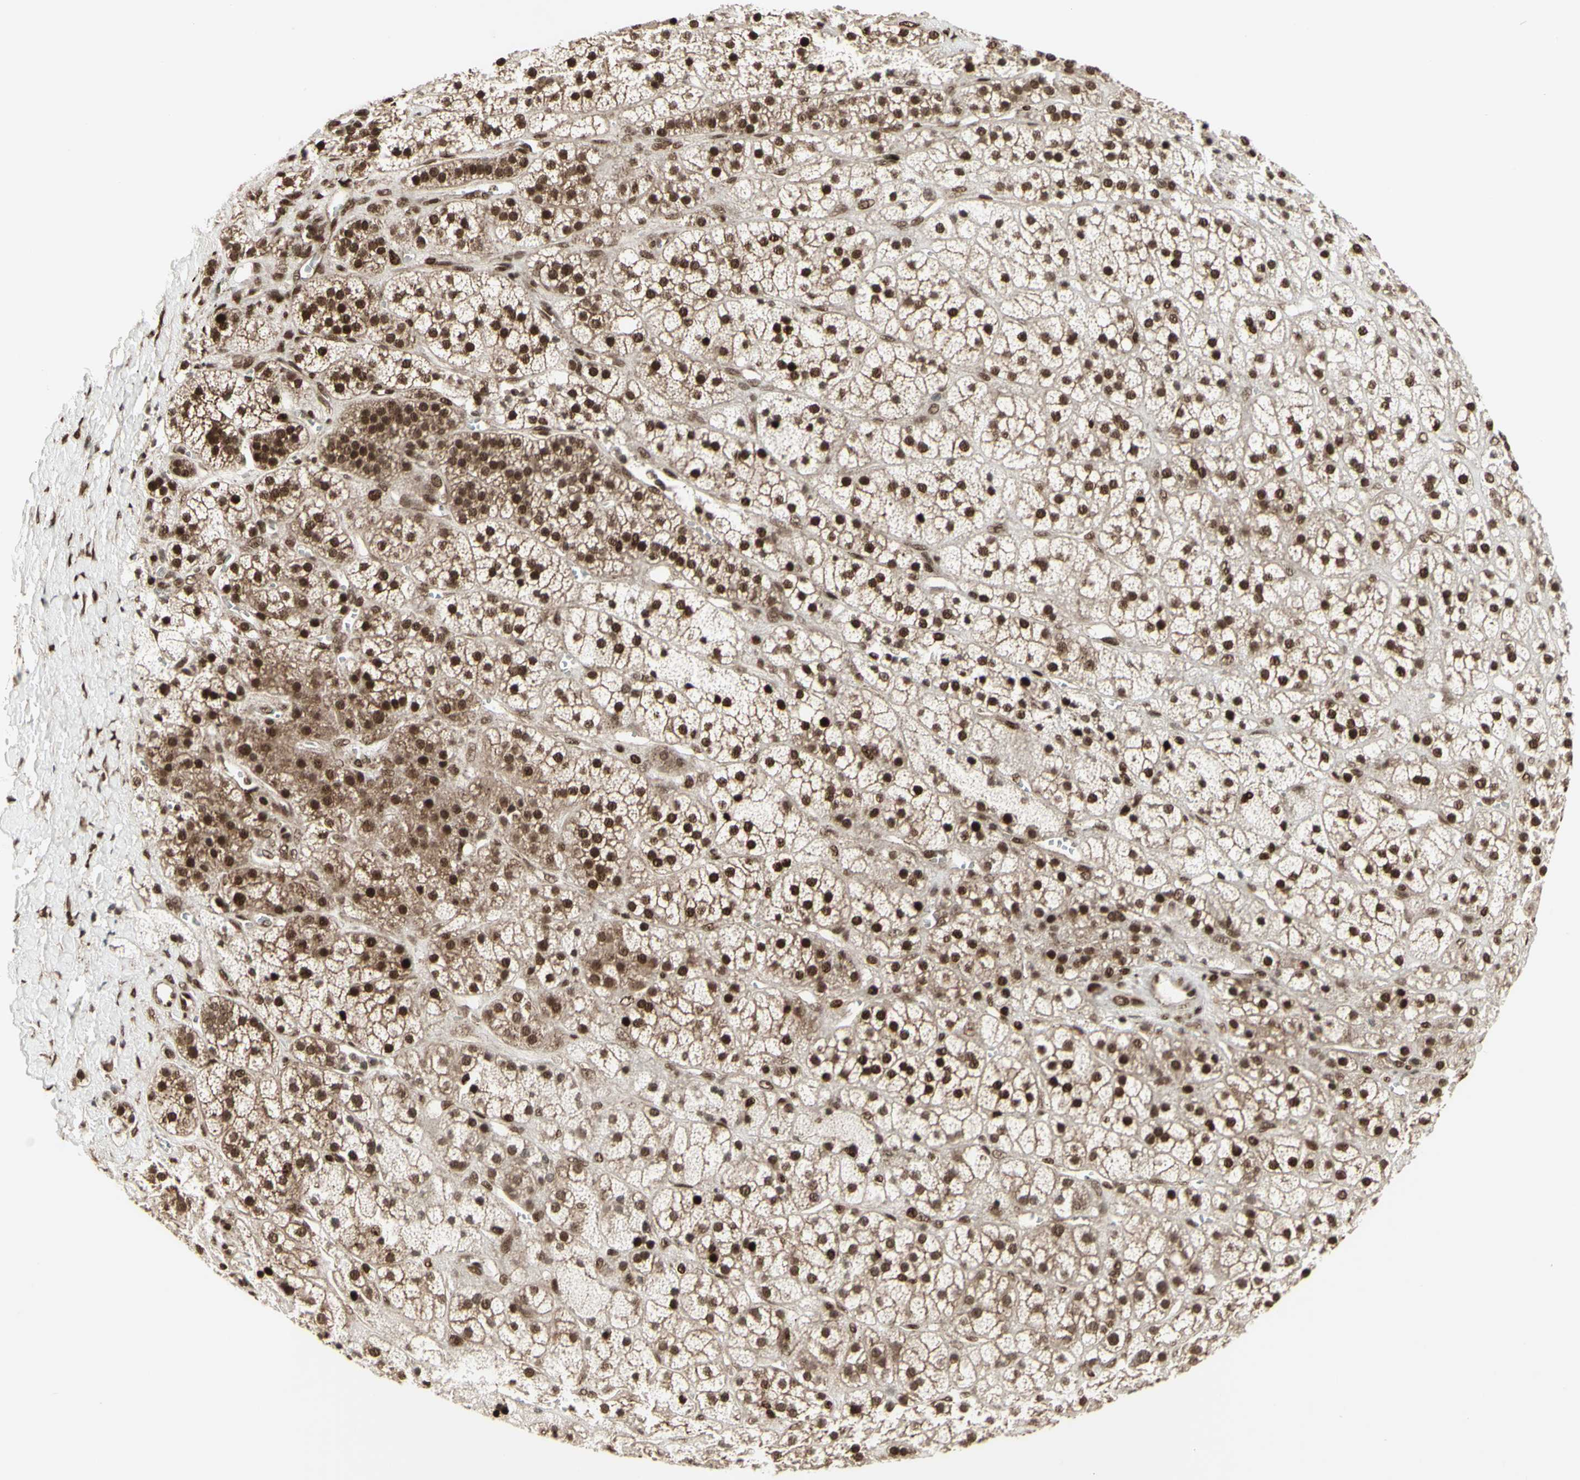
{"staining": {"intensity": "moderate", "quantity": ">75%", "location": "cytoplasmic/membranous,nuclear"}, "tissue": "adrenal gland", "cell_type": "Glandular cells", "image_type": "normal", "snomed": [{"axis": "morphology", "description": "Normal tissue, NOS"}, {"axis": "topography", "description": "Adrenal gland"}], "caption": "This histopathology image shows immunohistochemistry (IHC) staining of benign human adrenal gland, with medium moderate cytoplasmic/membranous,nuclear positivity in about >75% of glandular cells.", "gene": "CBX1", "patient": {"sex": "male", "age": 56}}